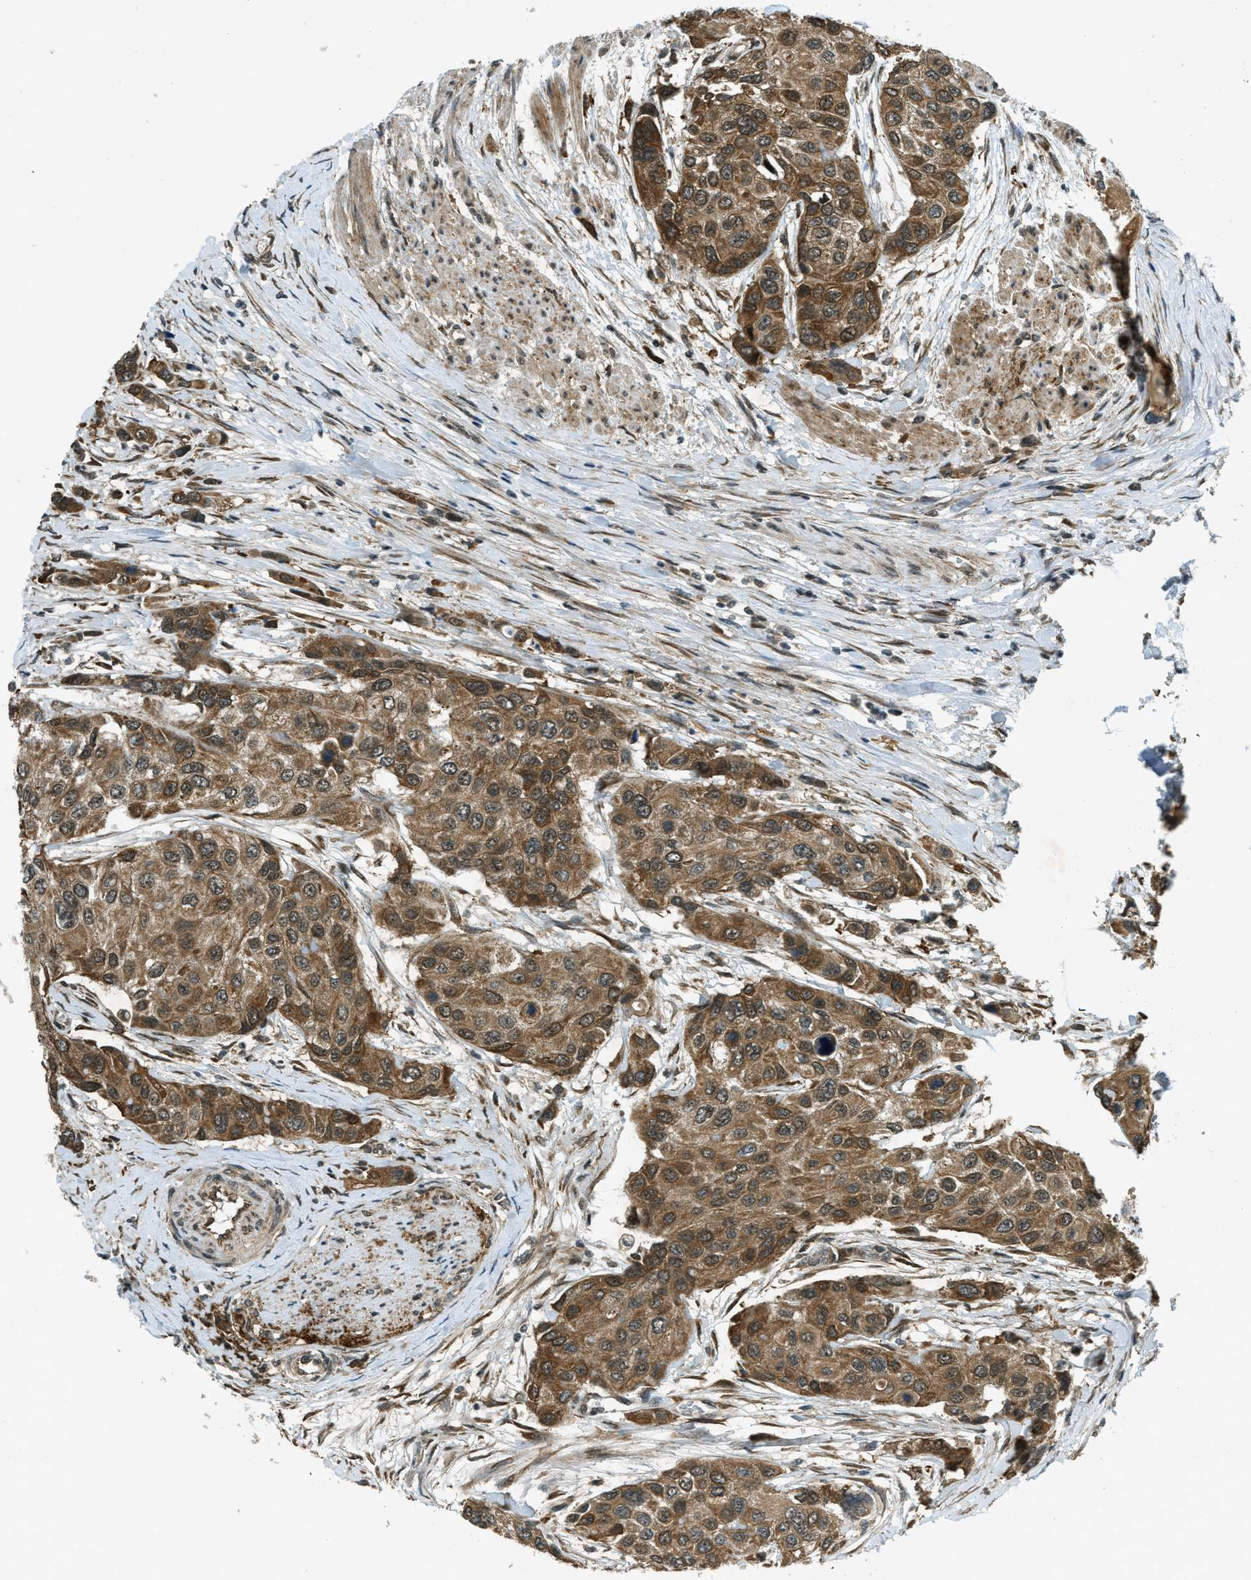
{"staining": {"intensity": "moderate", "quantity": ">75%", "location": "cytoplasmic/membranous"}, "tissue": "urothelial cancer", "cell_type": "Tumor cells", "image_type": "cancer", "snomed": [{"axis": "morphology", "description": "Urothelial carcinoma, High grade"}, {"axis": "topography", "description": "Urinary bladder"}], "caption": "Immunohistochemistry (IHC) histopathology image of neoplastic tissue: urothelial carcinoma (high-grade) stained using immunohistochemistry shows medium levels of moderate protein expression localized specifically in the cytoplasmic/membranous of tumor cells, appearing as a cytoplasmic/membranous brown color.", "gene": "EIF2AK3", "patient": {"sex": "female", "age": 56}}